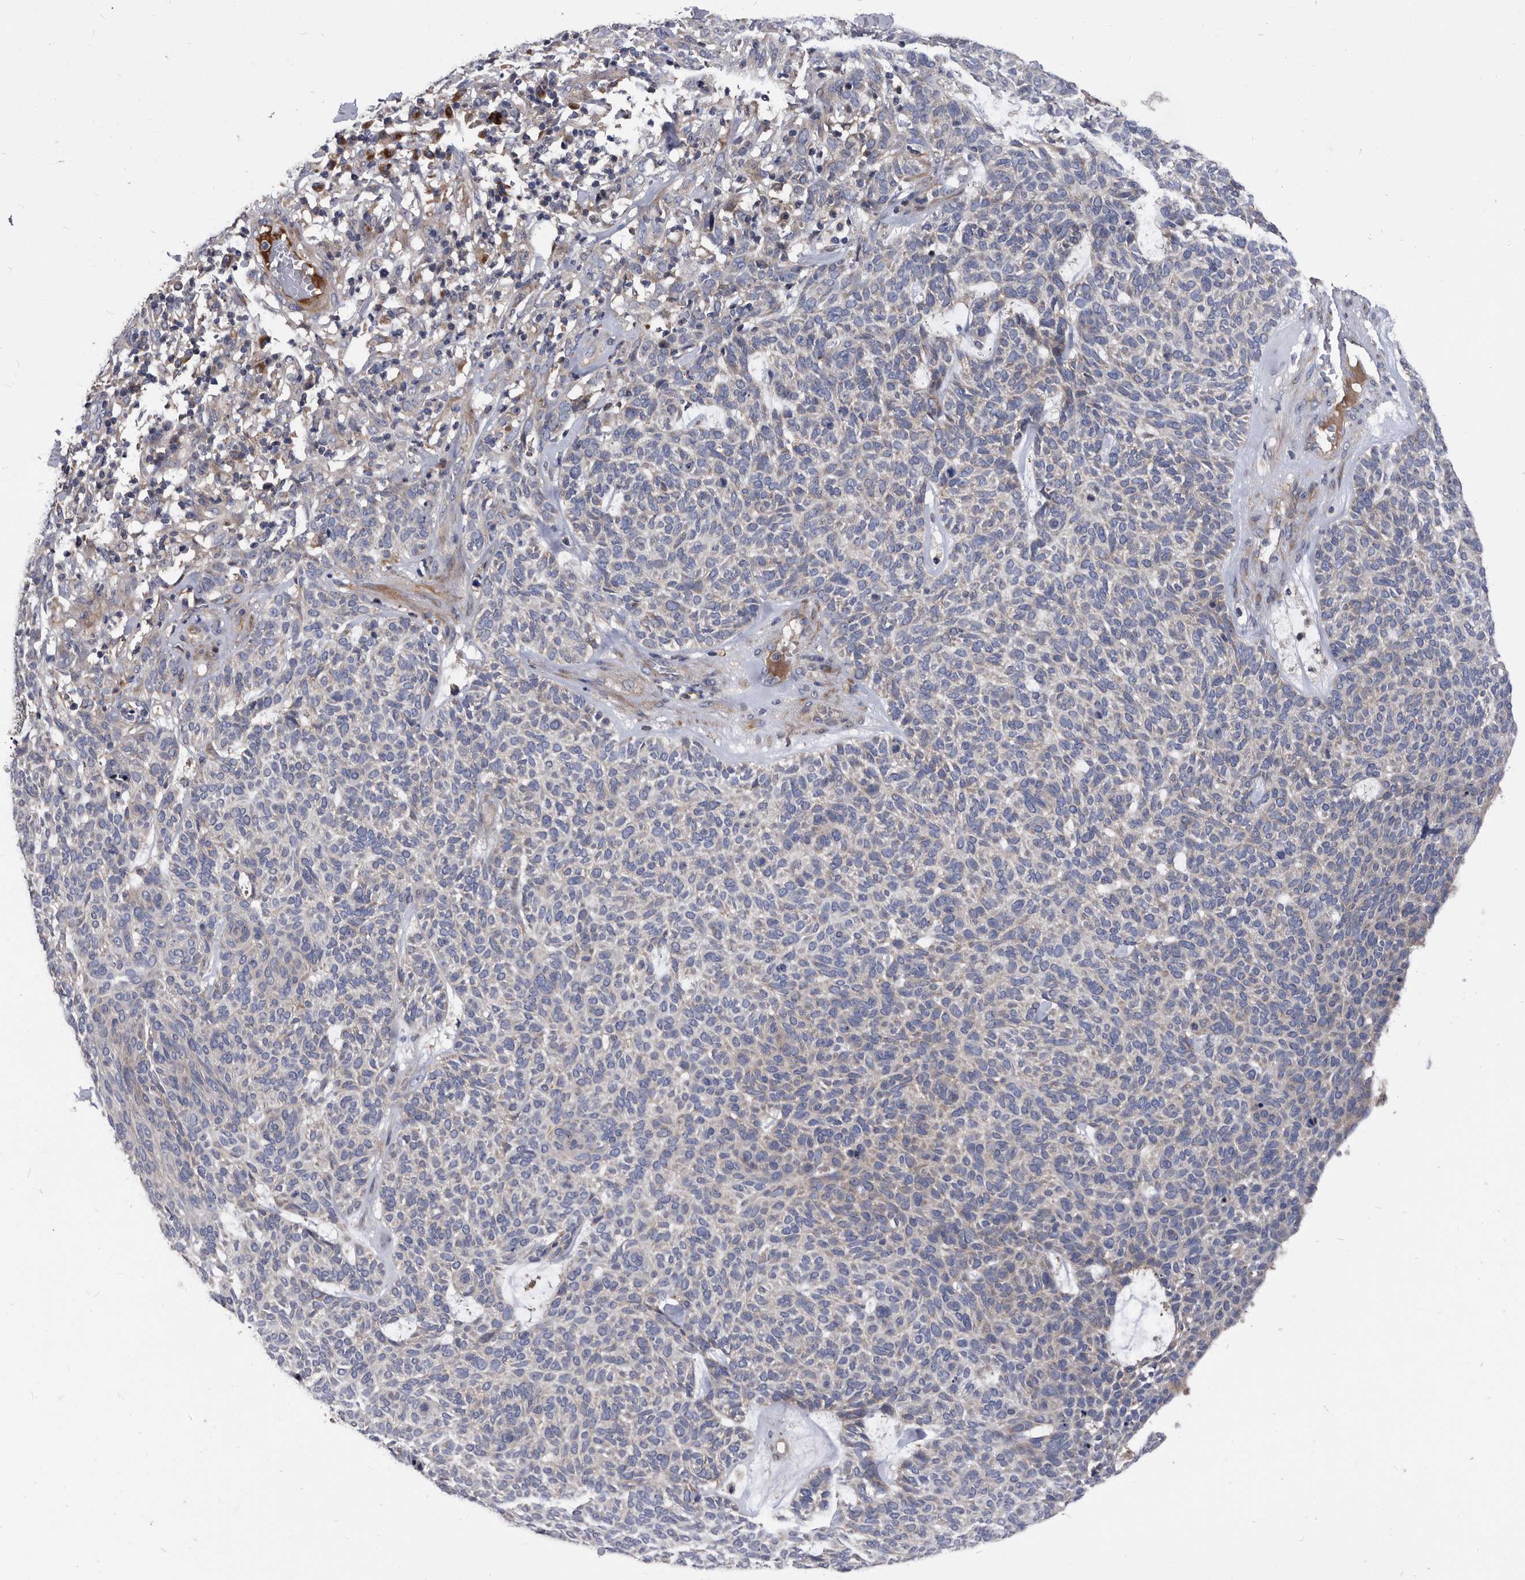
{"staining": {"intensity": "negative", "quantity": "none", "location": "none"}, "tissue": "skin cancer", "cell_type": "Tumor cells", "image_type": "cancer", "snomed": [{"axis": "morphology", "description": "Squamous cell carcinoma, NOS"}, {"axis": "topography", "description": "Skin"}], "caption": "Micrograph shows no significant protein positivity in tumor cells of skin cancer (squamous cell carcinoma).", "gene": "DTNBP1", "patient": {"sex": "female", "age": 90}}